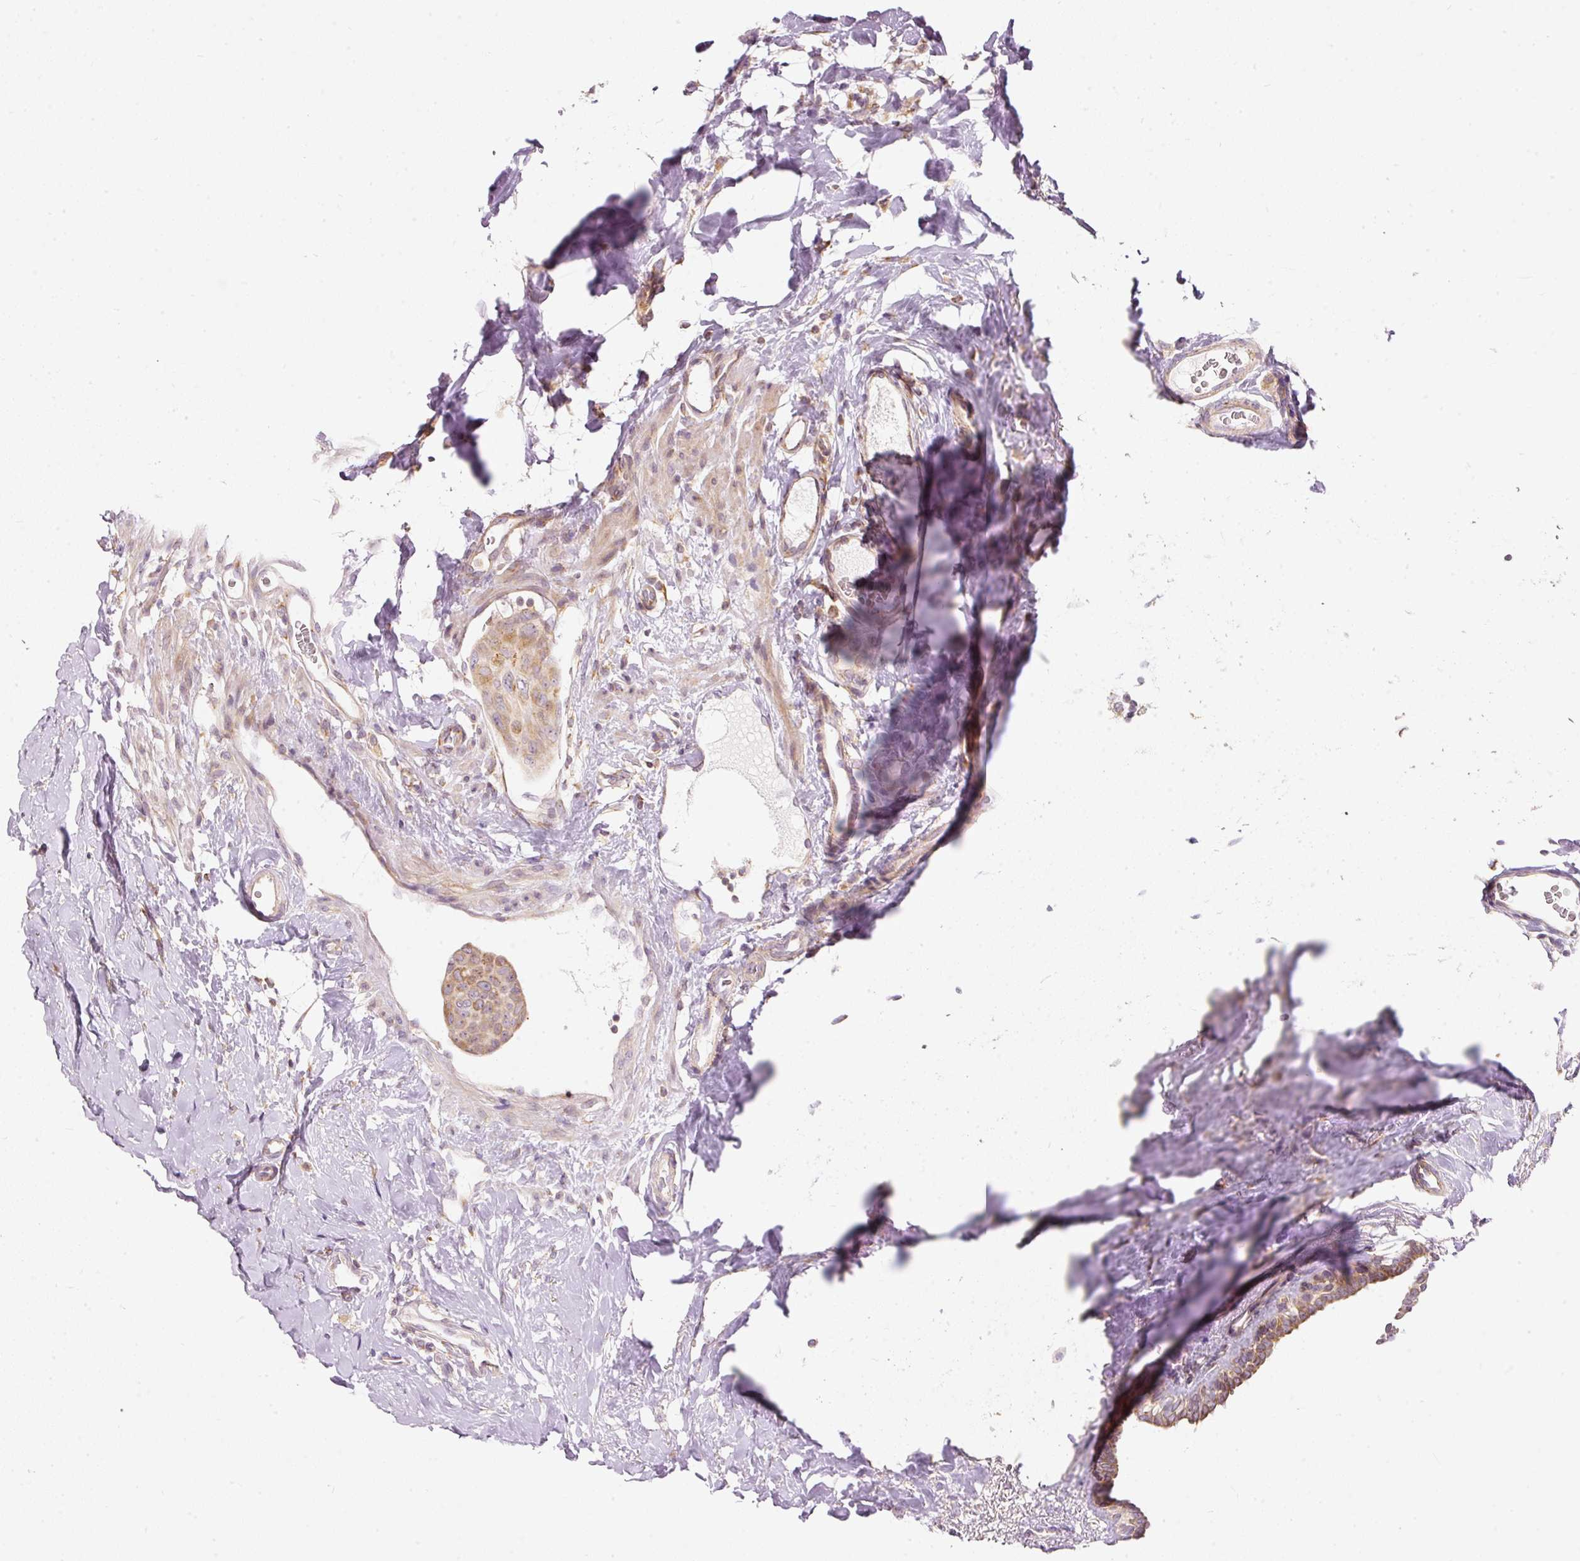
{"staining": {"intensity": "moderate", "quantity": ">75%", "location": "cytoplasmic/membranous"}, "tissue": "breast cancer", "cell_type": "Tumor cells", "image_type": "cancer", "snomed": [{"axis": "morphology", "description": "Duct carcinoma"}, {"axis": "topography", "description": "Breast"}], "caption": "High-power microscopy captured an IHC photomicrograph of breast cancer (intraductal carcinoma), revealing moderate cytoplasmic/membranous positivity in about >75% of tumor cells.", "gene": "SNAPC5", "patient": {"sex": "female", "age": 40}}